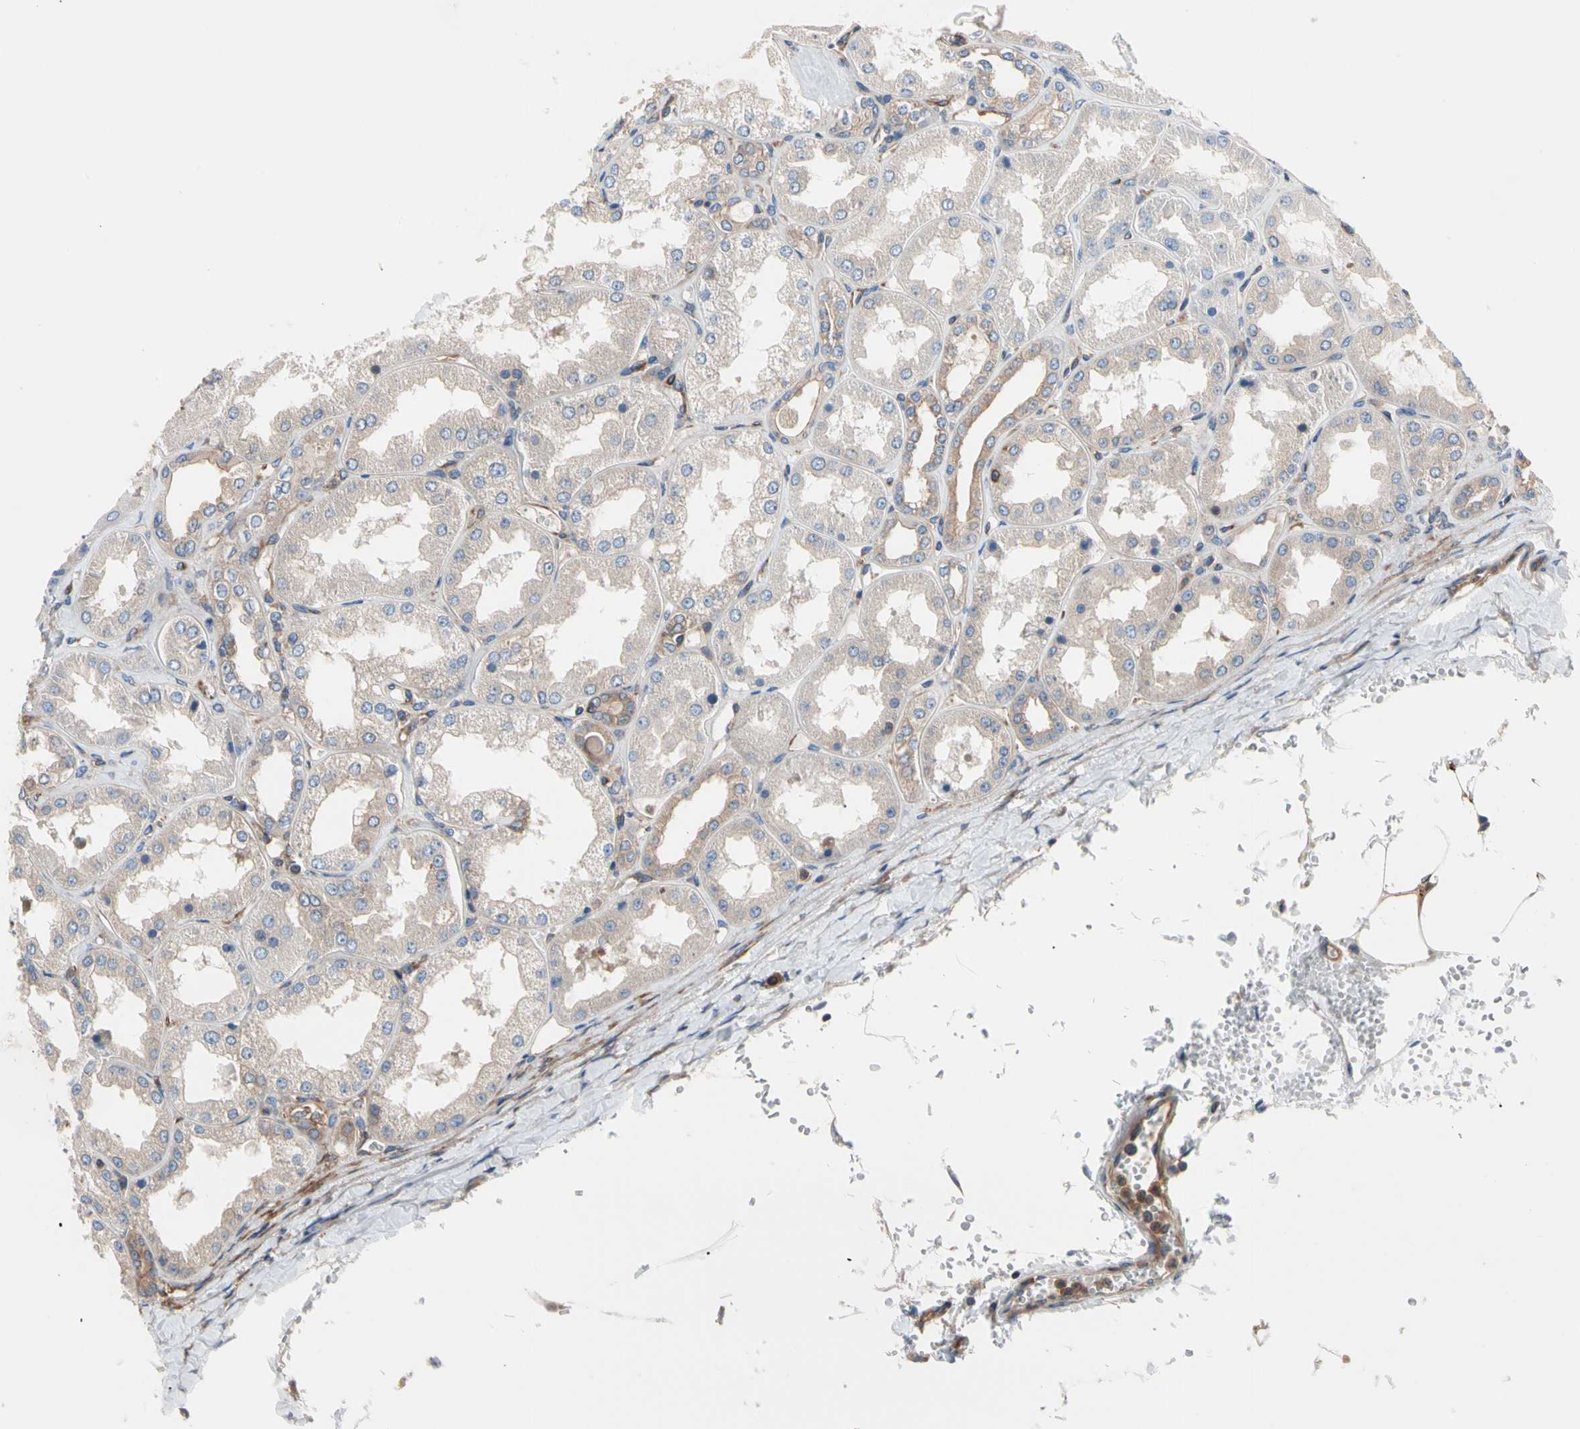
{"staining": {"intensity": "strong", "quantity": ">75%", "location": "cytoplasmic/membranous"}, "tissue": "kidney", "cell_type": "Cells in glomeruli", "image_type": "normal", "snomed": [{"axis": "morphology", "description": "Normal tissue, NOS"}, {"axis": "topography", "description": "Kidney"}], "caption": "Immunohistochemistry image of unremarkable kidney: kidney stained using immunohistochemistry (IHC) exhibits high levels of strong protein expression localized specifically in the cytoplasmic/membranous of cells in glomeruli, appearing as a cytoplasmic/membranous brown color.", "gene": "ROCK1", "patient": {"sex": "female", "age": 56}}